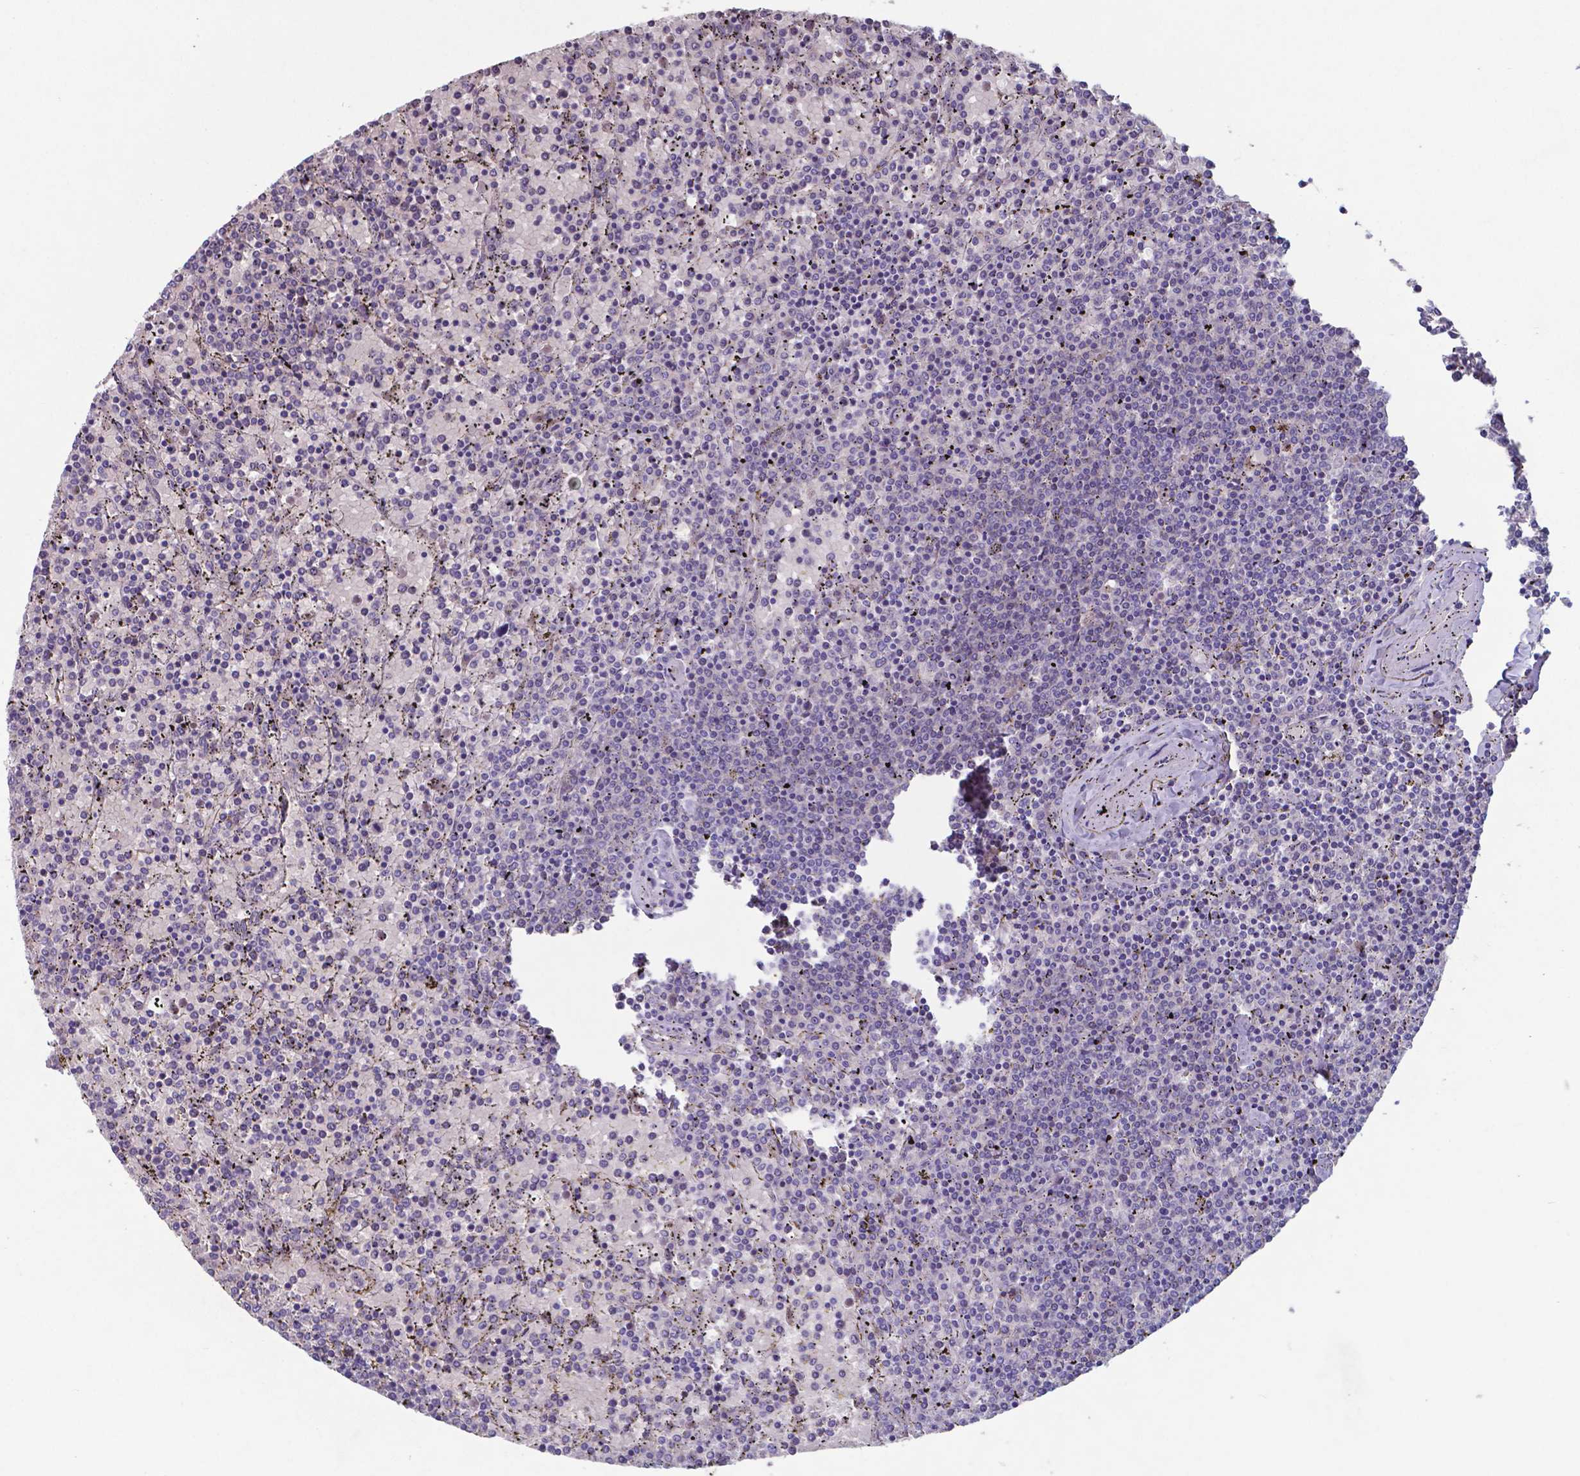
{"staining": {"intensity": "negative", "quantity": "none", "location": "none"}, "tissue": "lymphoma", "cell_type": "Tumor cells", "image_type": "cancer", "snomed": [{"axis": "morphology", "description": "Malignant lymphoma, non-Hodgkin's type, Low grade"}, {"axis": "topography", "description": "Spleen"}], "caption": "High power microscopy photomicrograph of an immunohistochemistry (IHC) micrograph of low-grade malignant lymphoma, non-Hodgkin's type, revealing no significant expression in tumor cells.", "gene": "TYRO3", "patient": {"sex": "female", "age": 77}}